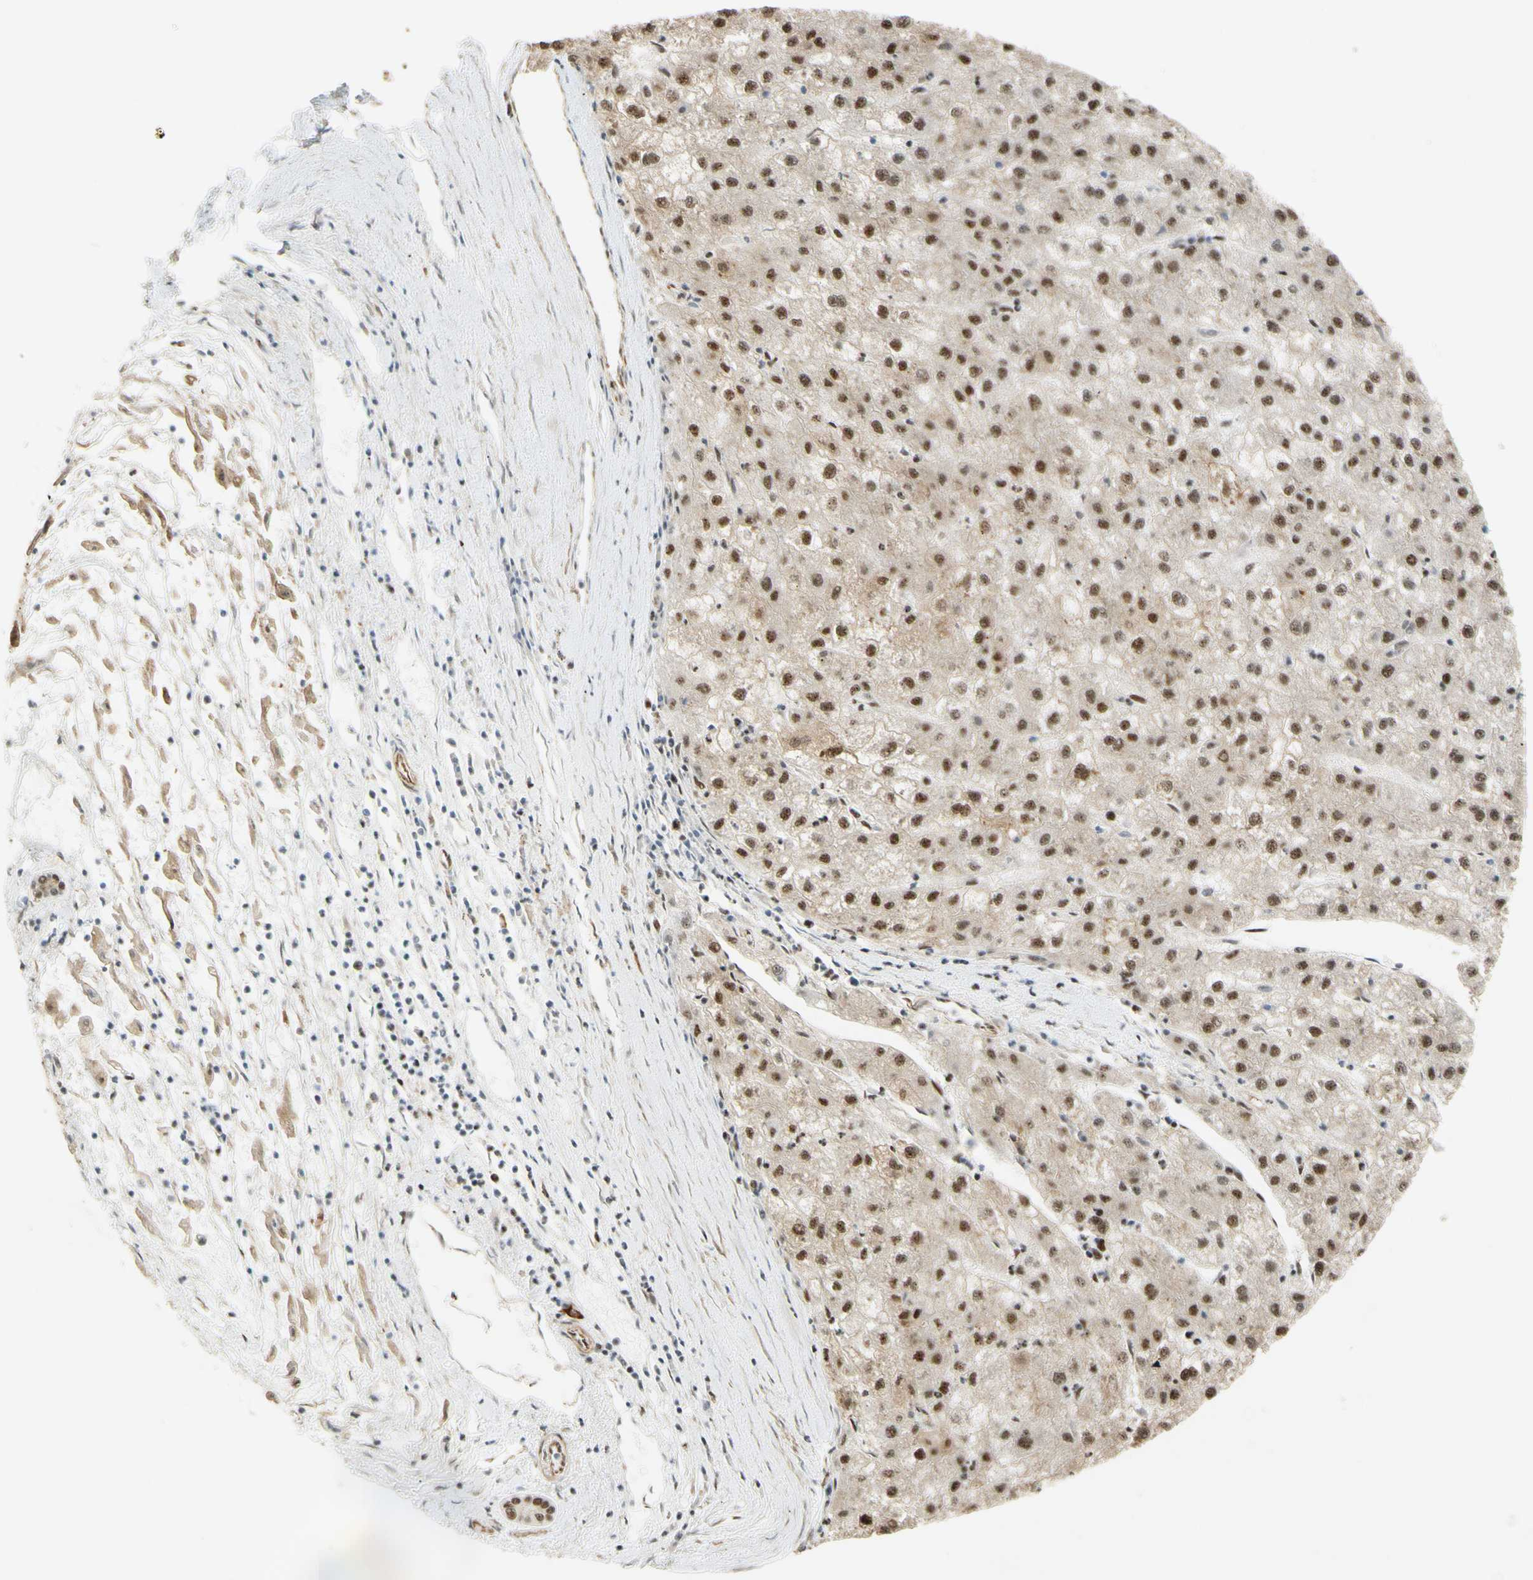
{"staining": {"intensity": "moderate", "quantity": ">75%", "location": "nuclear"}, "tissue": "liver cancer", "cell_type": "Tumor cells", "image_type": "cancer", "snomed": [{"axis": "morphology", "description": "Carcinoma, Hepatocellular, NOS"}, {"axis": "topography", "description": "Liver"}], "caption": "Hepatocellular carcinoma (liver) stained with a brown dye demonstrates moderate nuclear positive expression in approximately >75% of tumor cells.", "gene": "SAP18", "patient": {"sex": "male", "age": 72}}